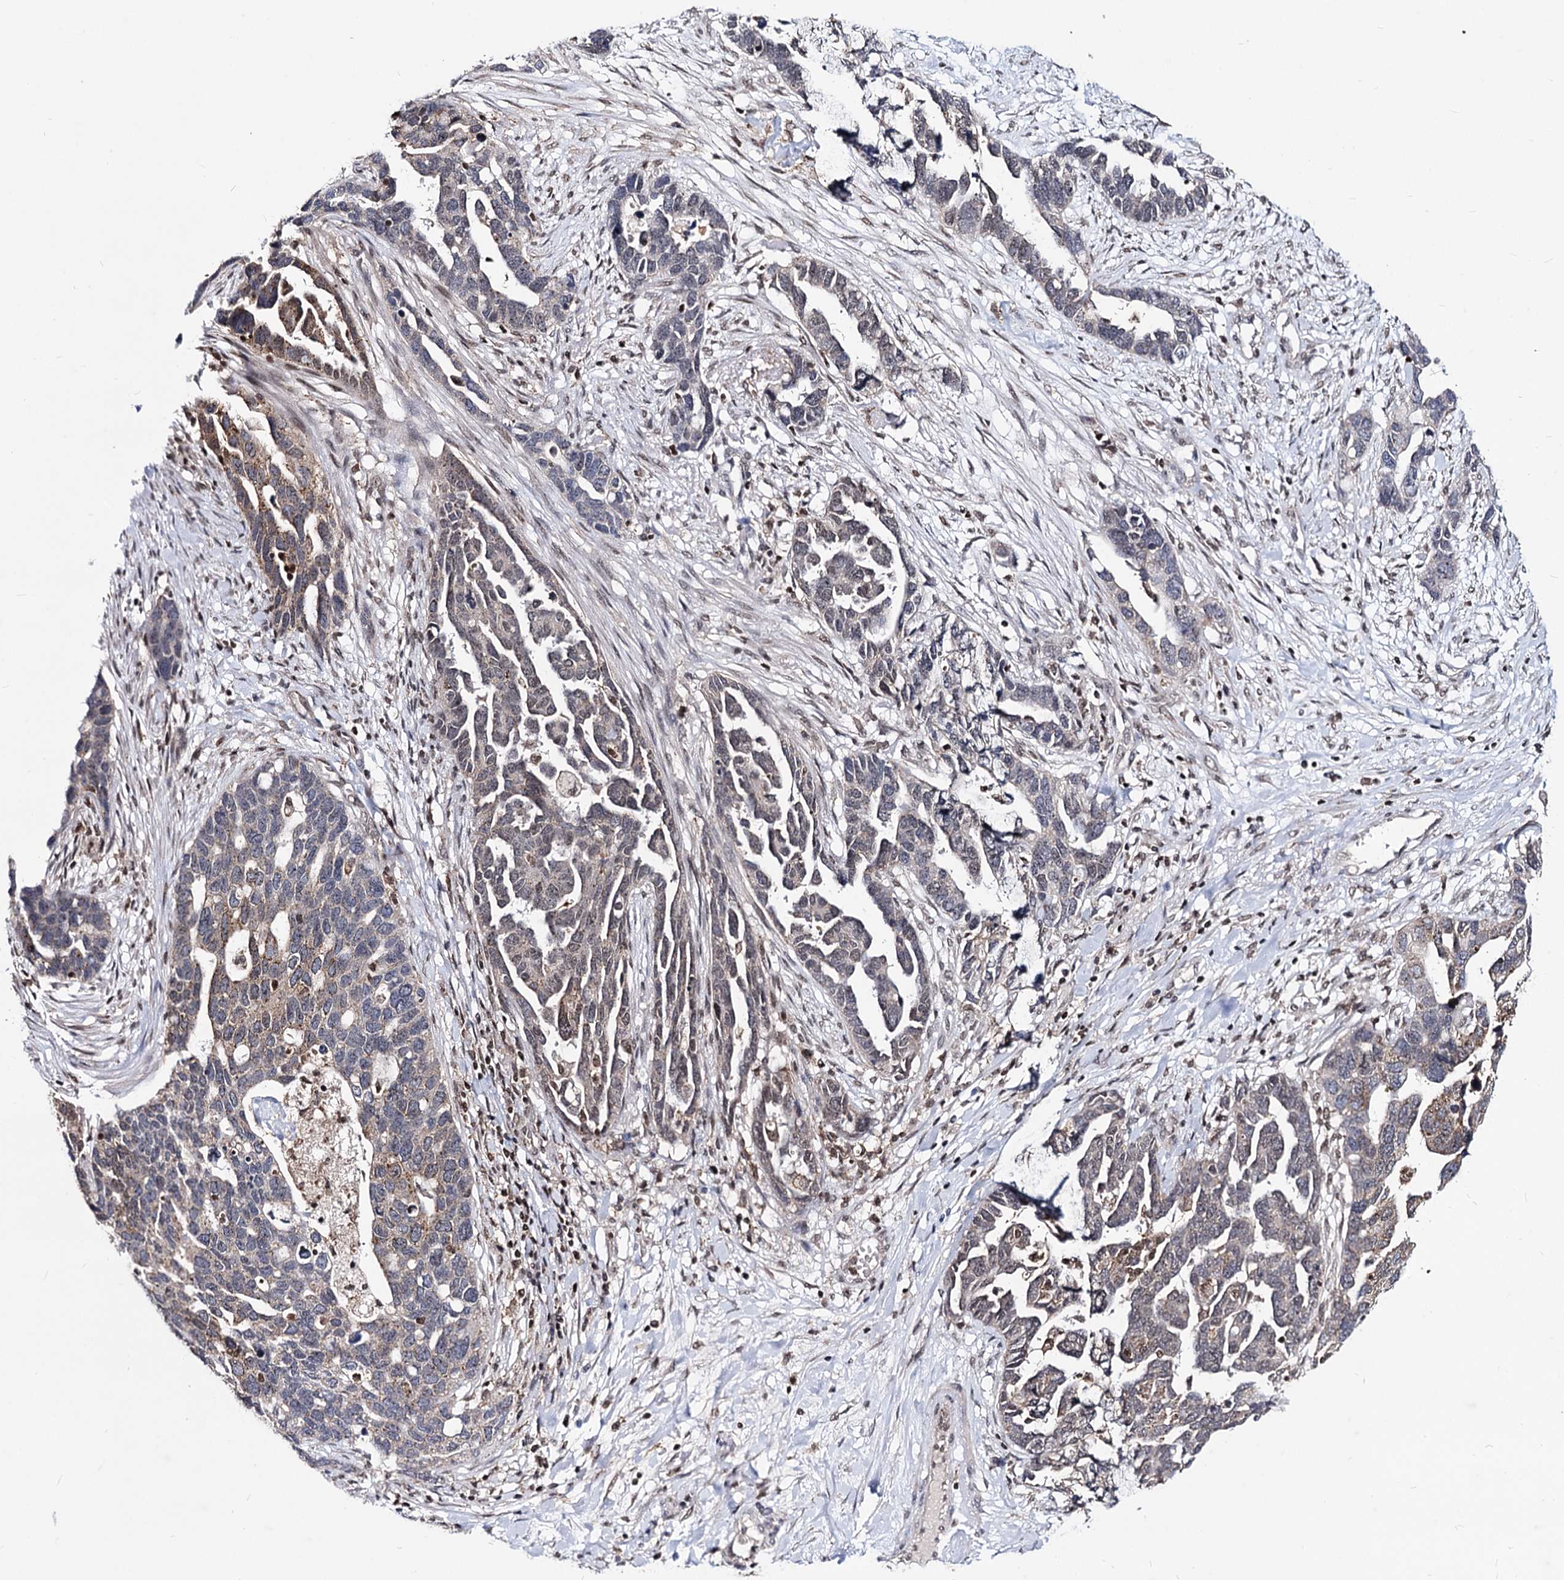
{"staining": {"intensity": "moderate", "quantity": "<25%", "location": "cytoplasmic/membranous,nuclear"}, "tissue": "ovarian cancer", "cell_type": "Tumor cells", "image_type": "cancer", "snomed": [{"axis": "morphology", "description": "Cystadenocarcinoma, serous, NOS"}, {"axis": "topography", "description": "Ovary"}], "caption": "Protein staining of ovarian cancer tissue exhibits moderate cytoplasmic/membranous and nuclear staining in approximately <25% of tumor cells. Immunohistochemistry stains the protein in brown and the nuclei are stained blue.", "gene": "SMCHD1", "patient": {"sex": "female", "age": 54}}